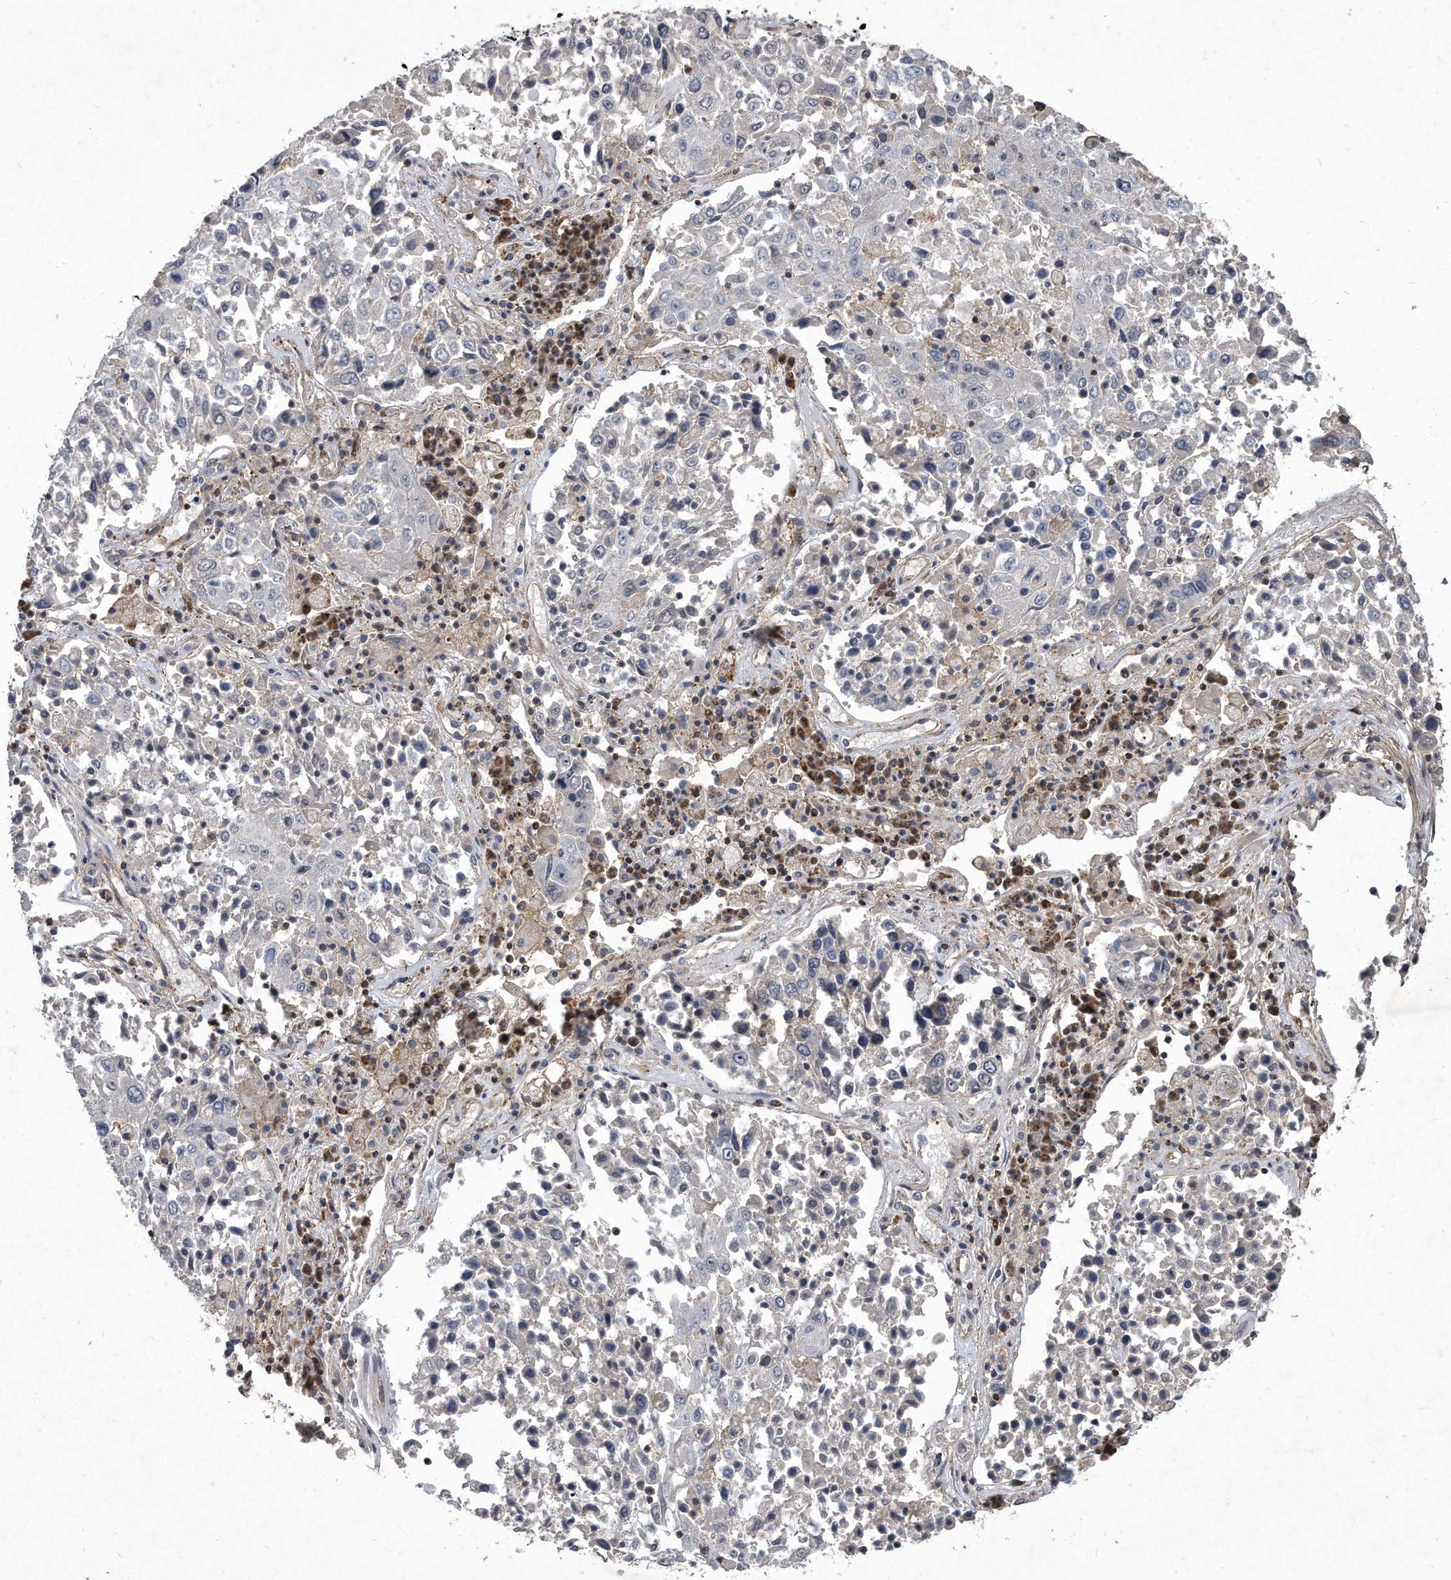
{"staining": {"intensity": "negative", "quantity": "none", "location": "none"}, "tissue": "lung cancer", "cell_type": "Tumor cells", "image_type": "cancer", "snomed": [{"axis": "morphology", "description": "Squamous cell carcinoma, NOS"}, {"axis": "topography", "description": "Lung"}], "caption": "Immunohistochemistry of lung cancer exhibits no expression in tumor cells. (DAB immunohistochemistry visualized using brightfield microscopy, high magnification).", "gene": "PGBD2", "patient": {"sex": "male", "age": 65}}